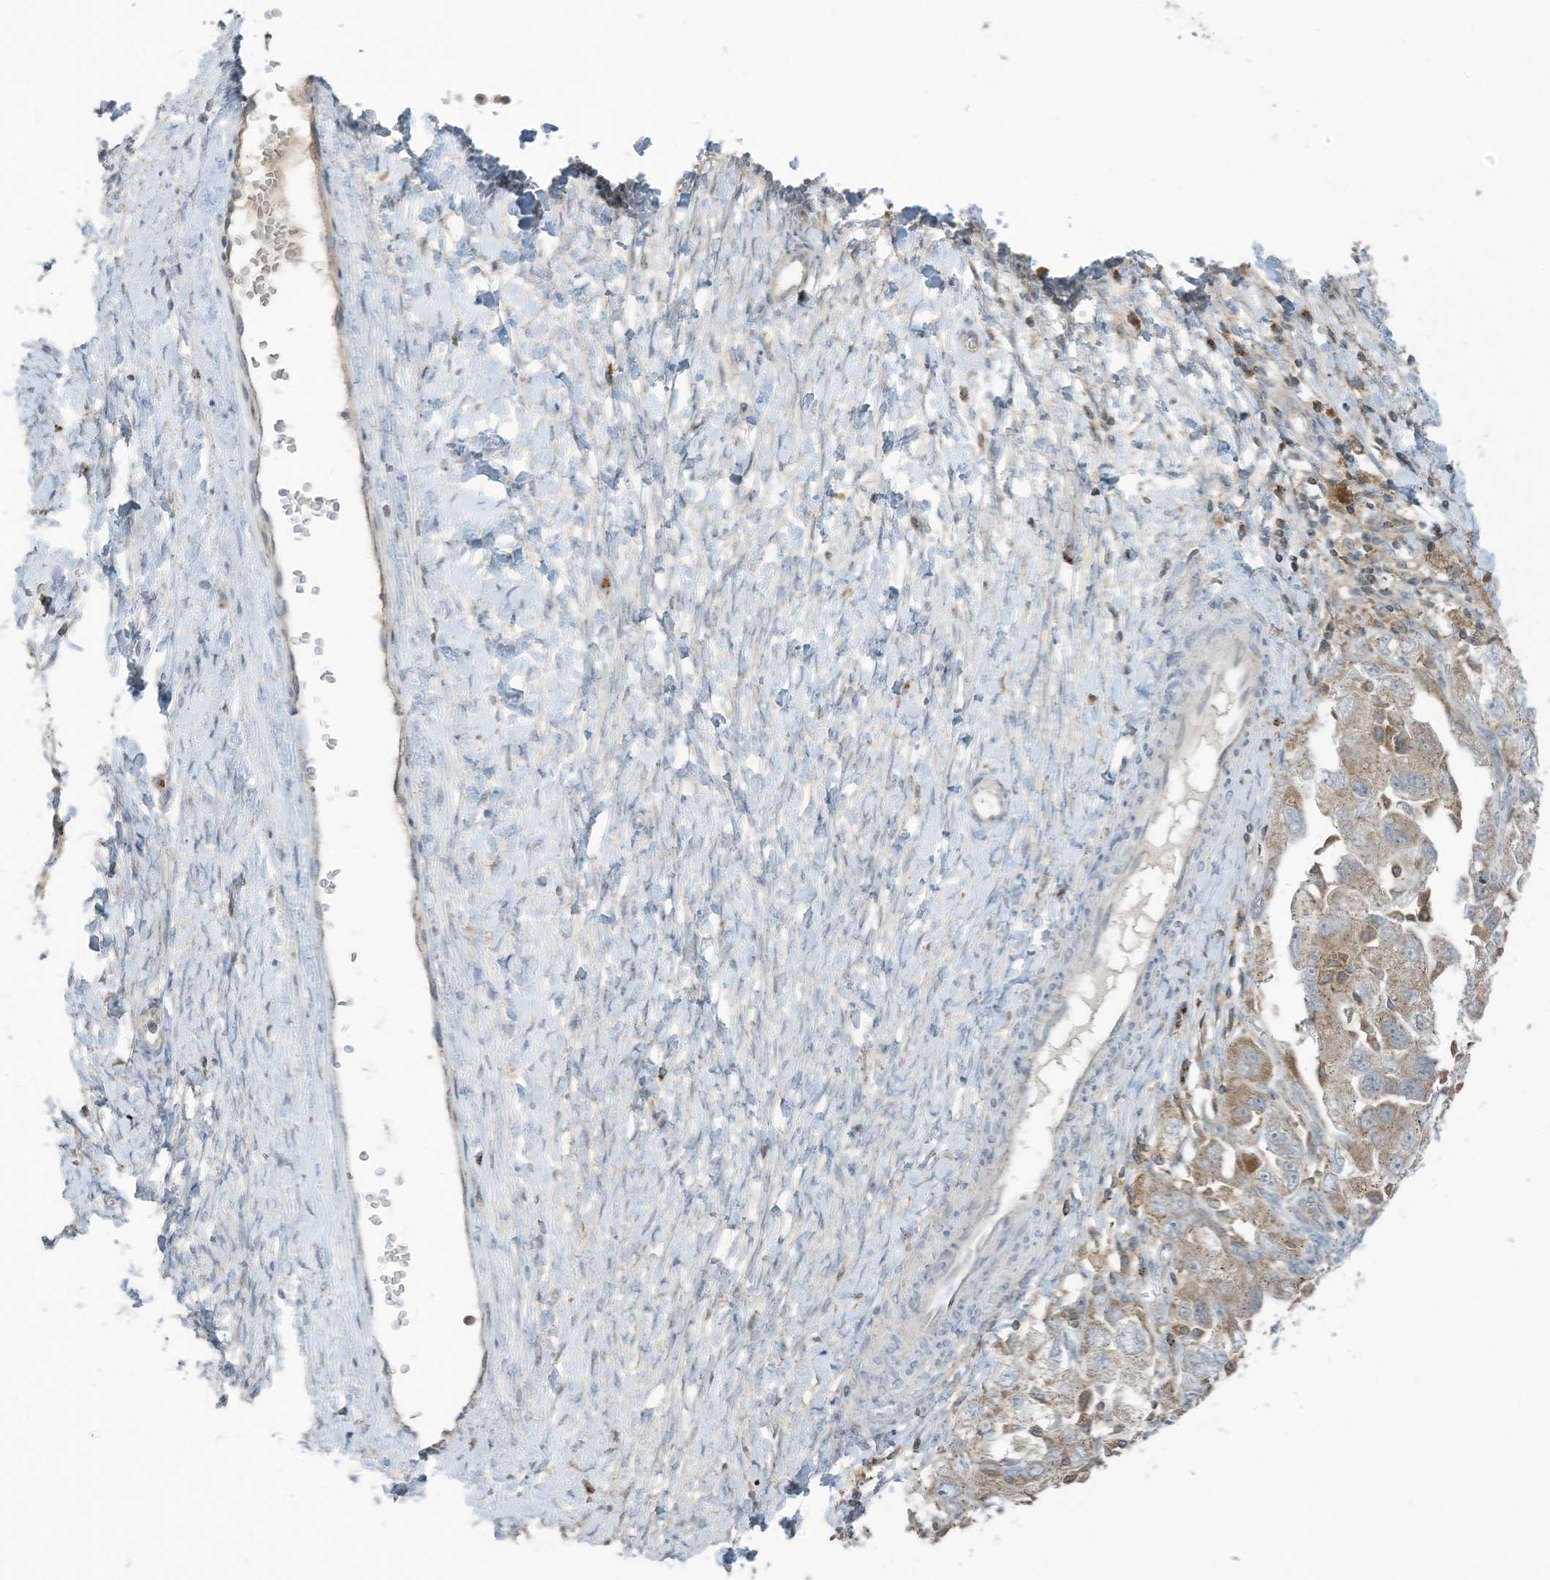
{"staining": {"intensity": "weak", "quantity": "25%-75%", "location": "cytoplasmic/membranous"}, "tissue": "ovarian cancer", "cell_type": "Tumor cells", "image_type": "cancer", "snomed": [{"axis": "morphology", "description": "Carcinoma, NOS"}, {"axis": "morphology", "description": "Cystadenocarcinoma, serous, NOS"}, {"axis": "topography", "description": "Ovary"}], "caption": "Tumor cells display weak cytoplasmic/membranous positivity in approximately 25%-75% of cells in carcinoma (ovarian).", "gene": "PARVG", "patient": {"sex": "female", "age": 69}}